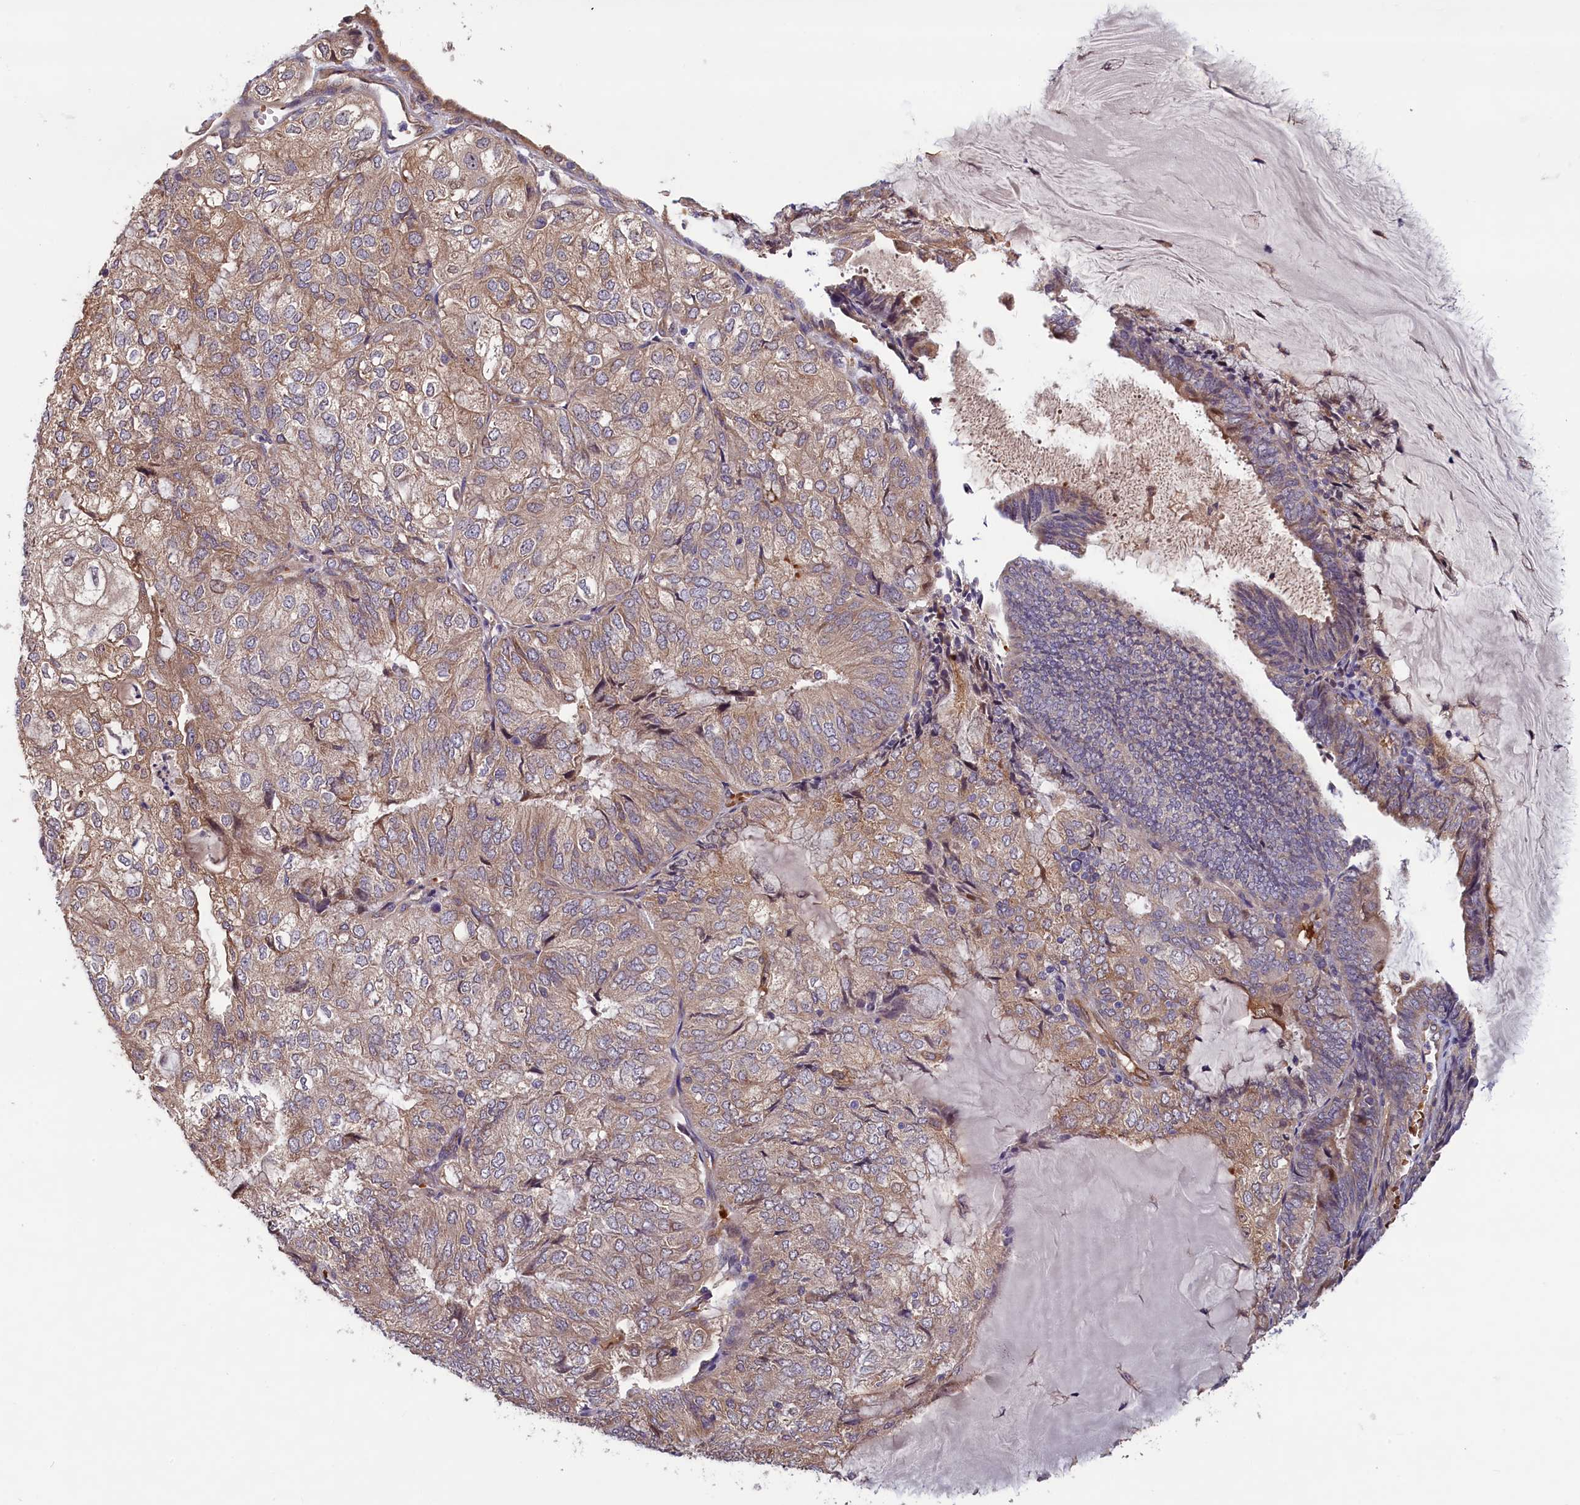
{"staining": {"intensity": "moderate", "quantity": ">75%", "location": "cytoplasmic/membranous"}, "tissue": "endometrial cancer", "cell_type": "Tumor cells", "image_type": "cancer", "snomed": [{"axis": "morphology", "description": "Adenocarcinoma, NOS"}, {"axis": "topography", "description": "Endometrium"}], "caption": "Endometrial cancer was stained to show a protein in brown. There is medium levels of moderate cytoplasmic/membranous staining in approximately >75% of tumor cells.", "gene": "CCDC9B", "patient": {"sex": "female", "age": 81}}